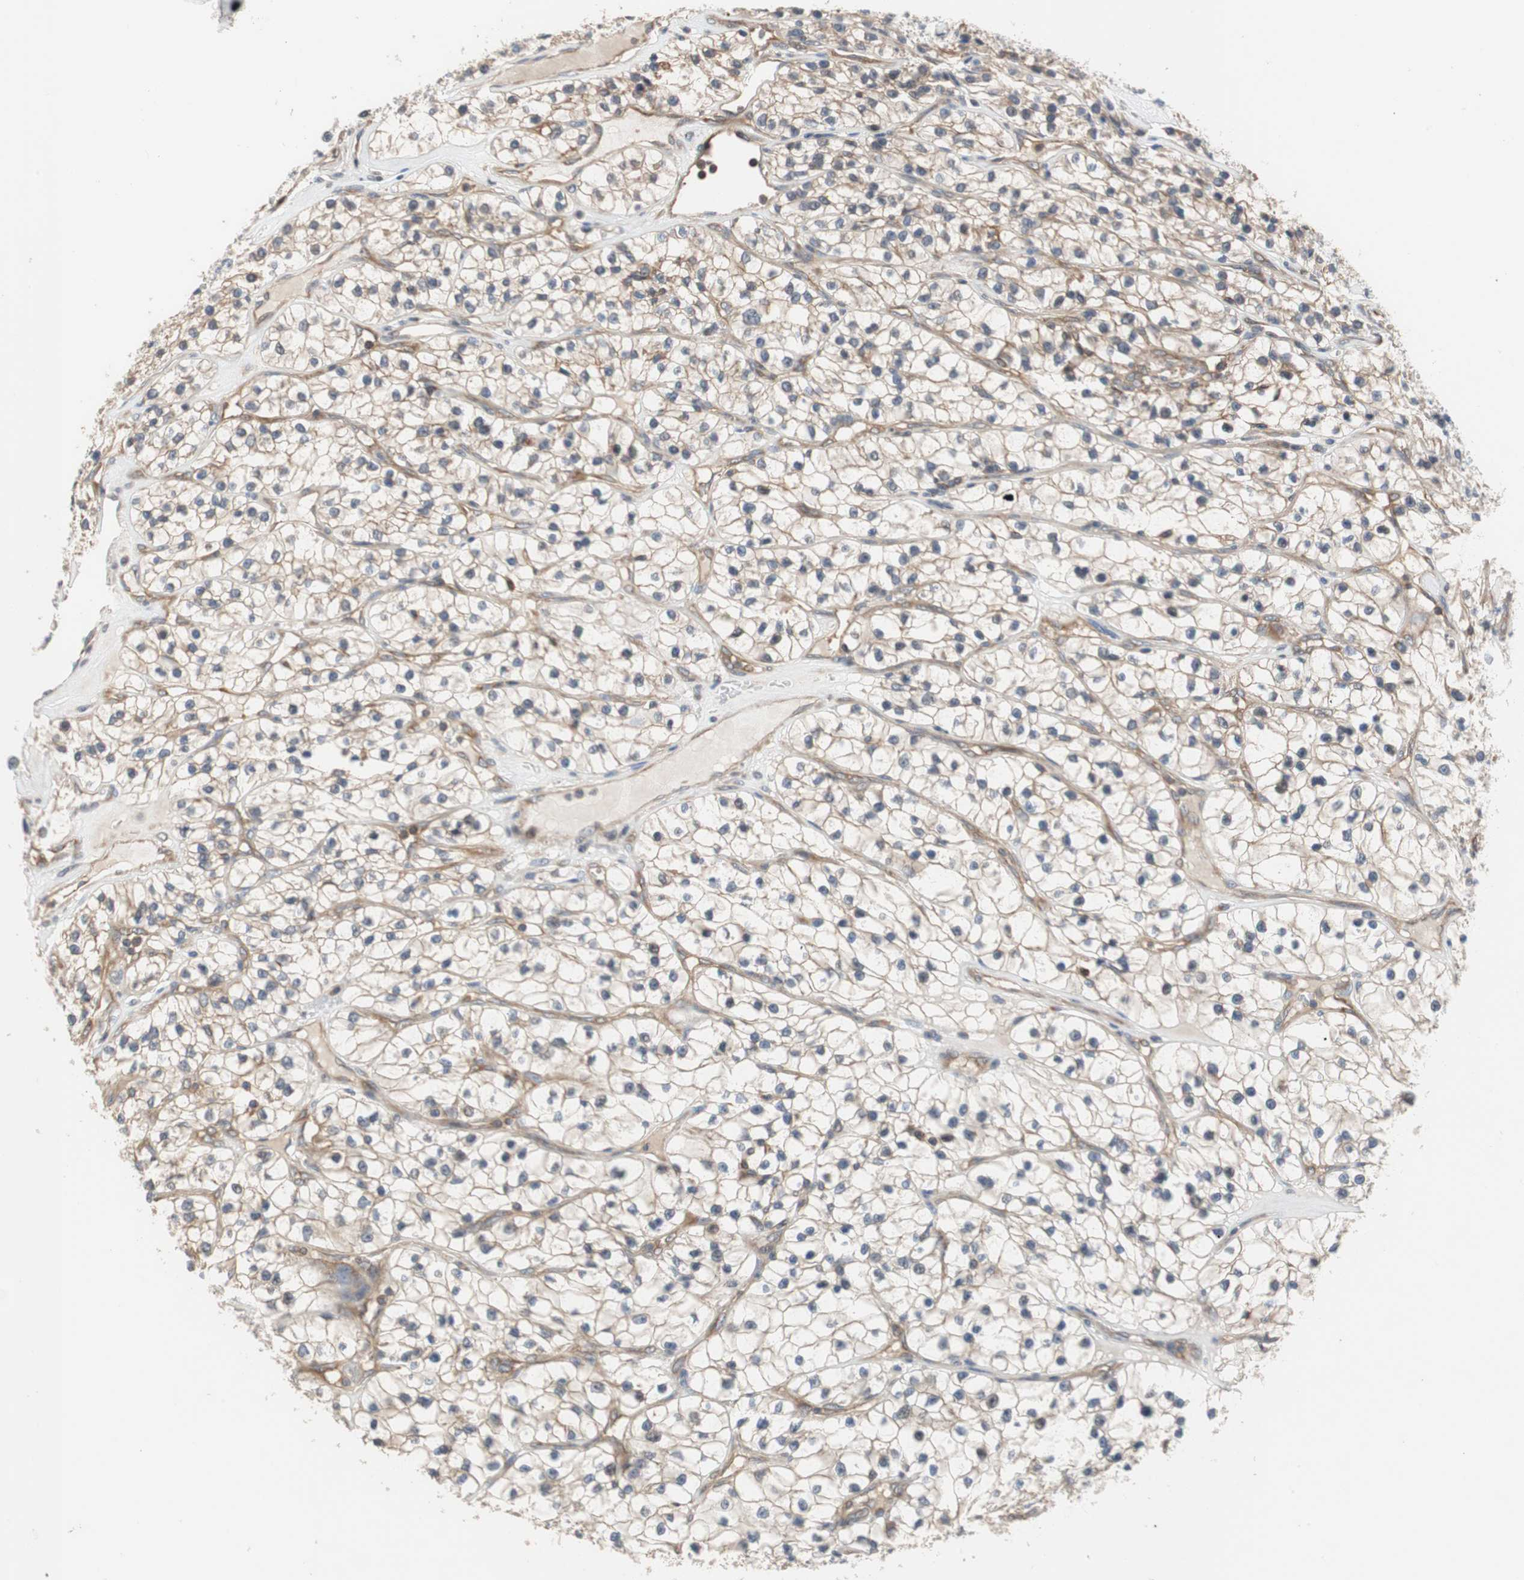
{"staining": {"intensity": "weak", "quantity": ">75%", "location": "cytoplasmic/membranous"}, "tissue": "renal cancer", "cell_type": "Tumor cells", "image_type": "cancer", "snomed": [{"axis": "morphology", "description": "Adenocarcinoma, NOS"}, {"axis": "topography", "description": "Kidney"}], "caption": "Protein staining of adenocarcinoma (renal) tissue exhibits weak cytoplasmic/membranous positivity in about >75% of tumor cells.", "gene": "MAP4K2", "patient": {"sex": "female", "age": 57}}